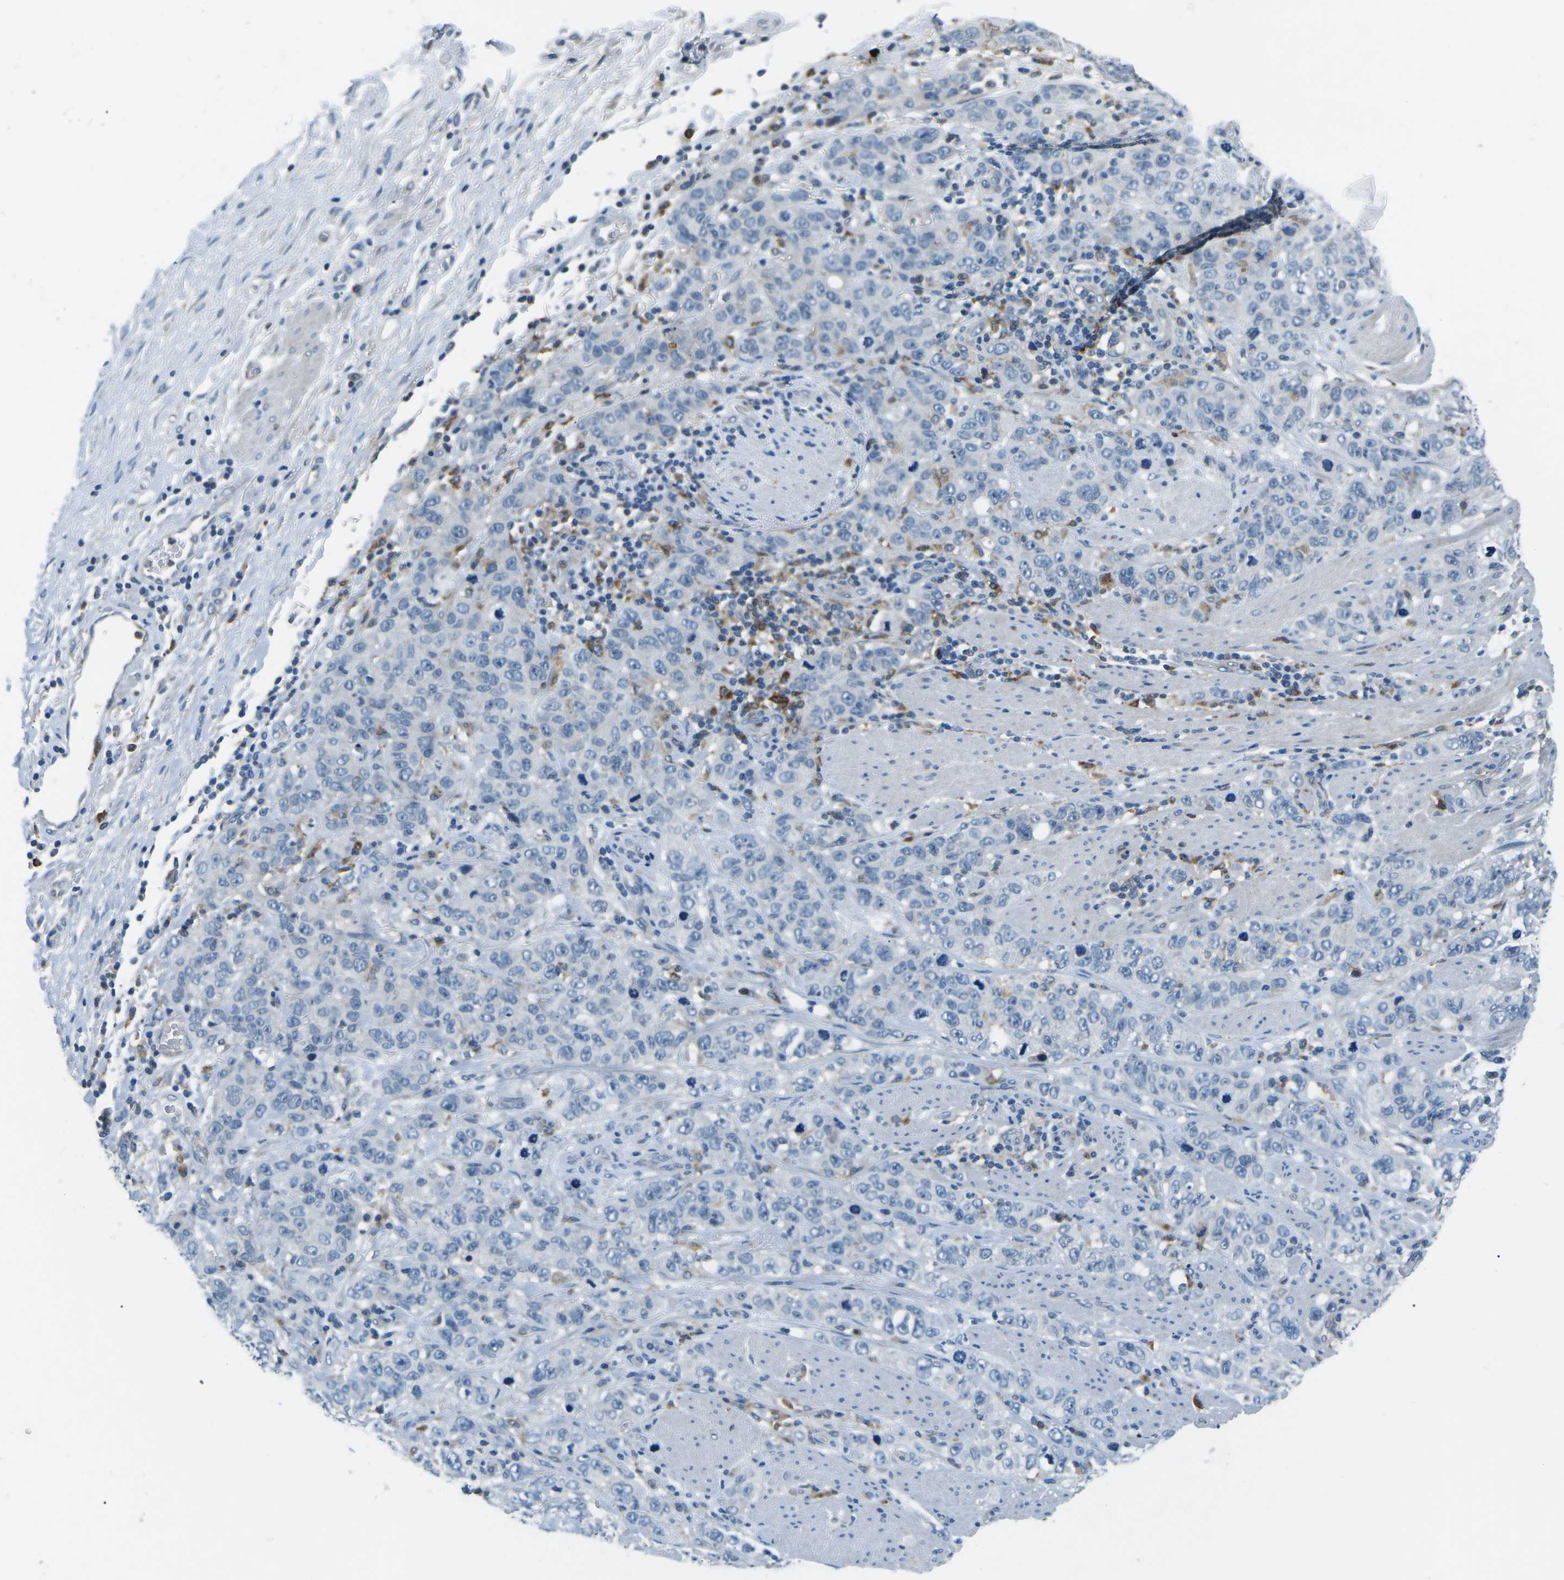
{"staining": {"intensity": "negative", "quantity": "none", "location": "none"}, "tissue": "stomach cancer", "cell_type": "Tumor cells", "image_type": "cancer", "snomed": [{"axis": "morphology", "description": "Adenocarcinoma, NOS"}, {"axis": "topography", "description": "Stomach"}], "caption": "There is no significant staining in tumor cells of stomach cancer (adenocarcinoma). The staining is performed using DAB (3,3'-diaminobenzidine) brown chromogen with nuclei counter-stained in using hematoxylin.", "gene": "CD1D", "patient": {"sex": "male", "age": 48}}